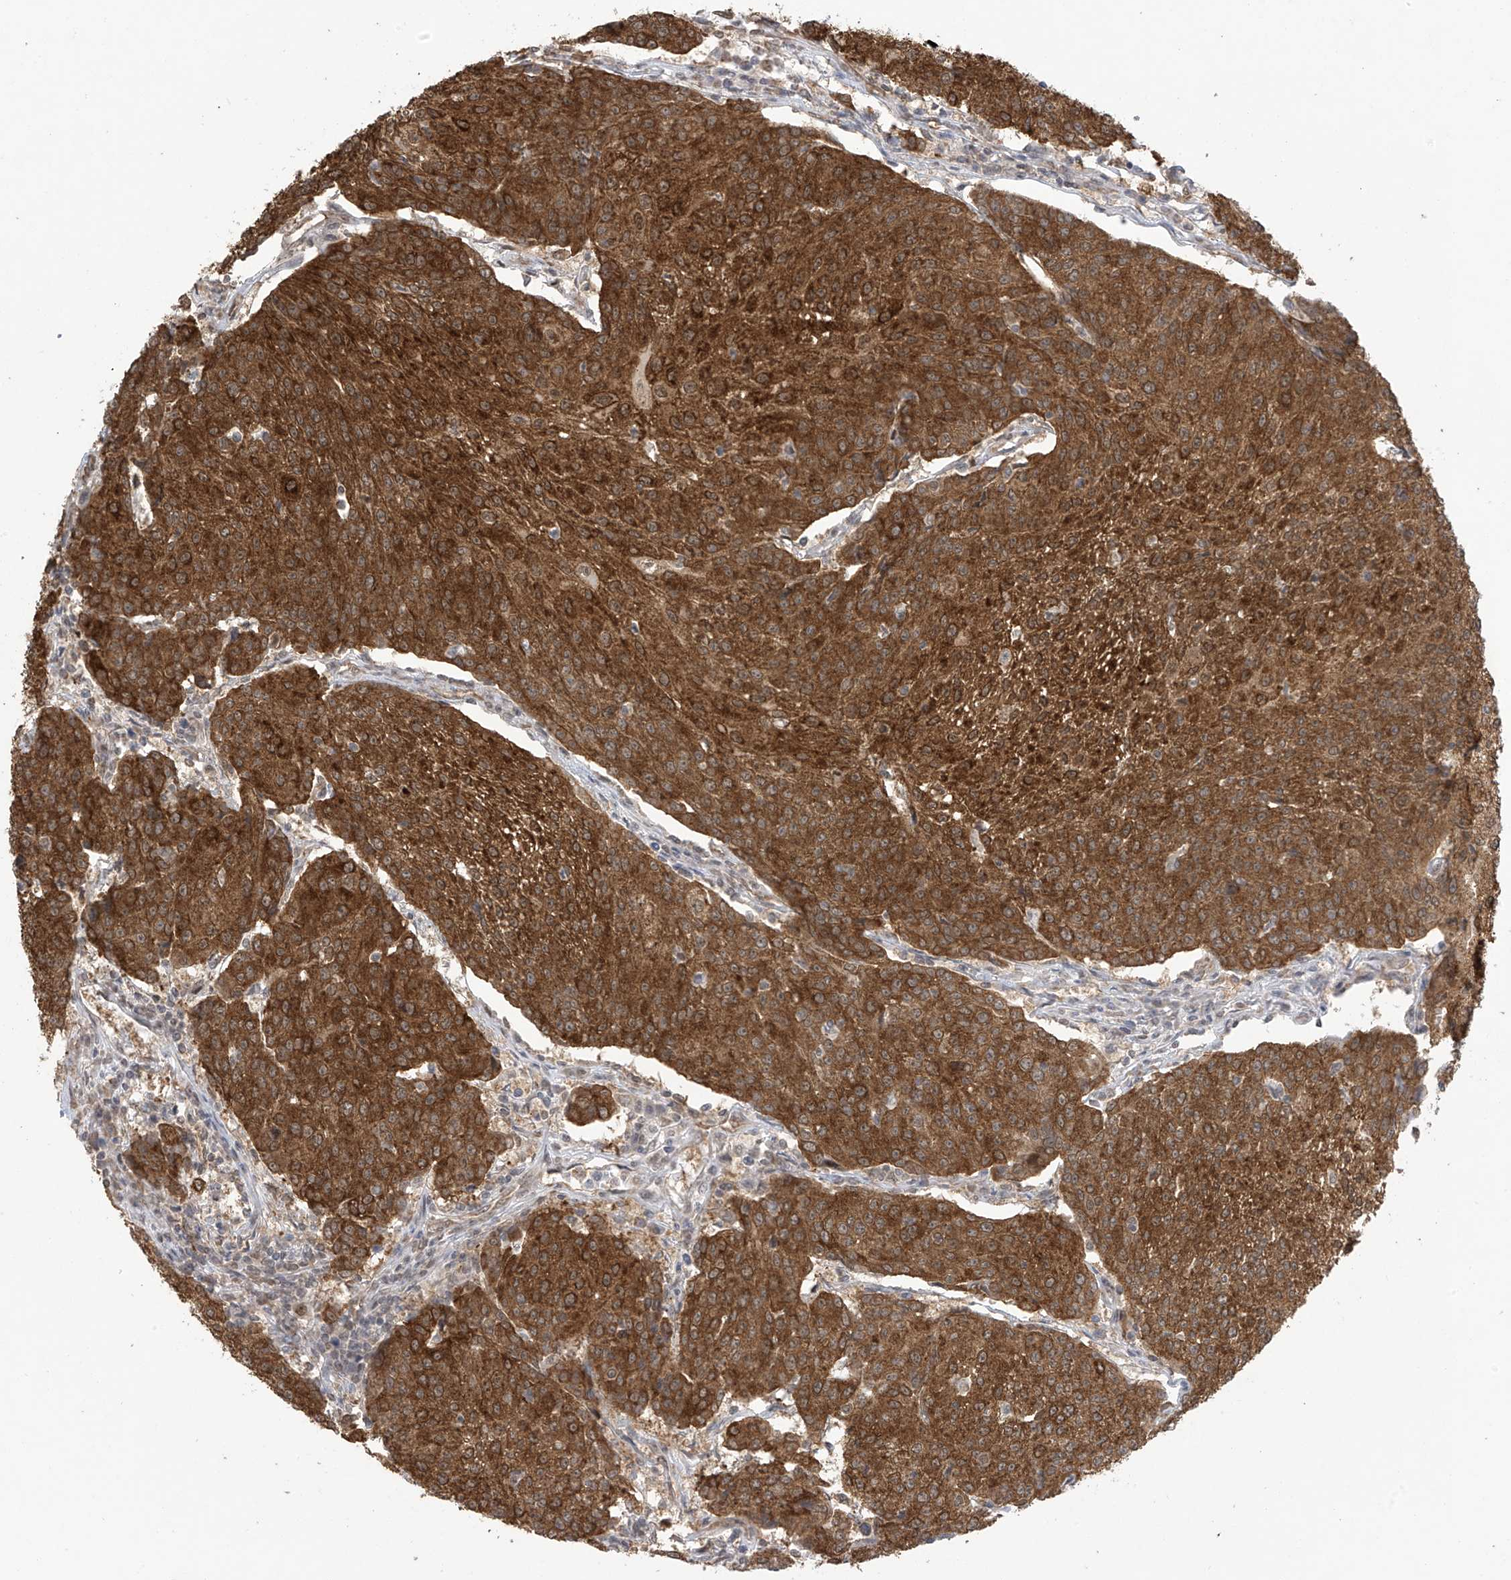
{"staining": {"intensity": "strong", "quantity": ">75%", "location": "cytoplasmic/membranous"}, "tissue": "urothelial cancer", "cell_type": "Tumor cells", "image_type": "cancer", "snomed": [{"axis": "morphology", "description": "Urothelial carcinoma, High grade"}, {"axis": "topography", "description": "Urinary bladder"}], "caption": "Urothelial carcinoma (high-grade) stained for a protein (brown) demonstrates strong cytoplasmic/membranous positive staining in about >75% of tumor cells.", "gene": "KIAA1522", "patient": {"sex": "female", "age": 85}}